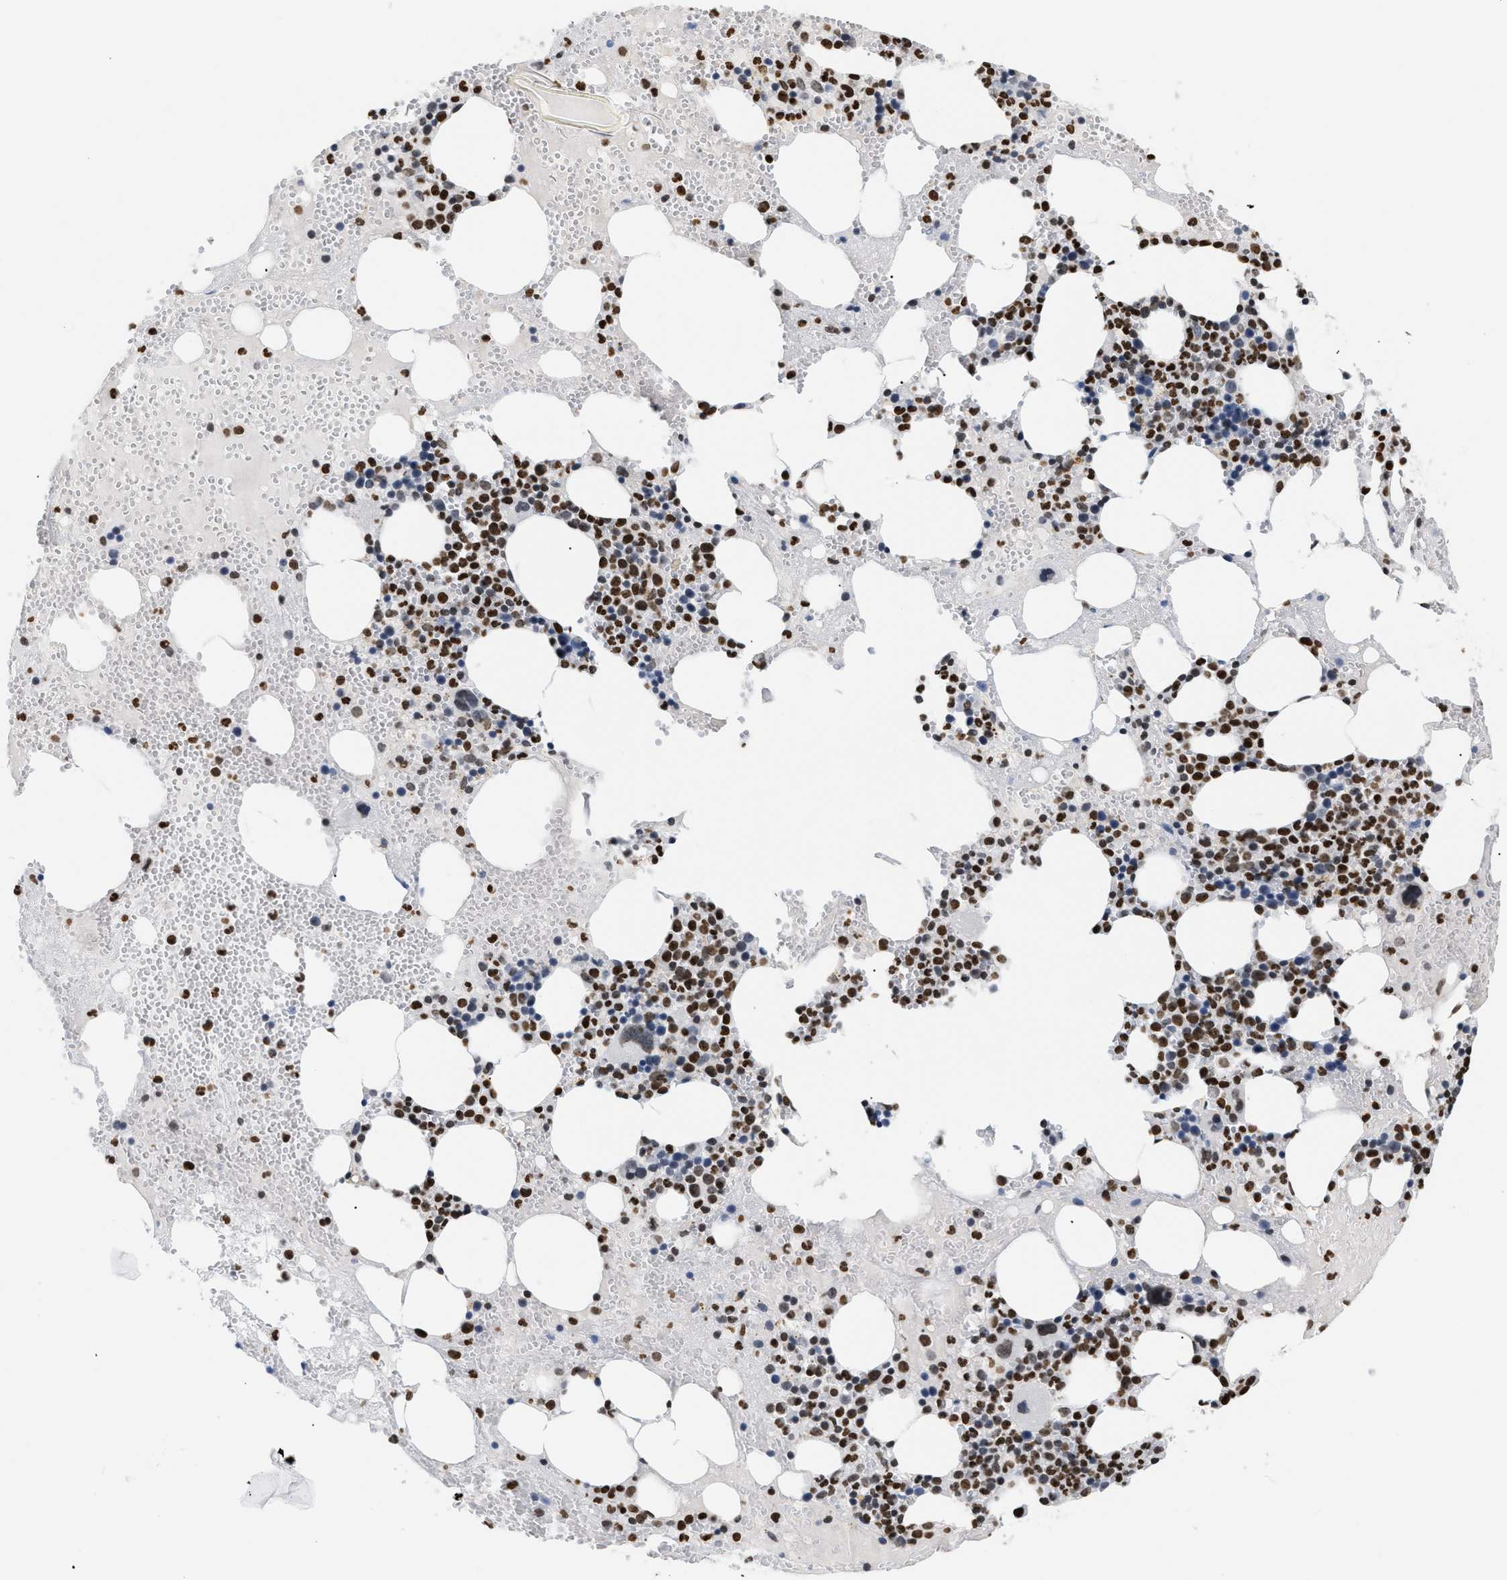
{"staining": {"intensity": "strong", "quantity": ">75%", "location": "nuclear"}, "tissue": "bone marrow", "cell_type": "Hematopoietic cells", "image_type": "normal", "snomed": [{"axis": "morphology", "description": "Normal tissue, NOS"}, {"axis": "morphology", "description": "Inflammation, NOS"}, {"axis": "topography", "description": "Bone marrow"}], "caption": "Immunohistochemical staining of unremarkable bone marrow exhibits strong nuclear protein staining in approximately >75% of hematopoietic cells. The protein is shown in brown color, while the nuclei are stained blue.", "gene": "HMGN2", "patient": {"sex": "female", "age": 78}}